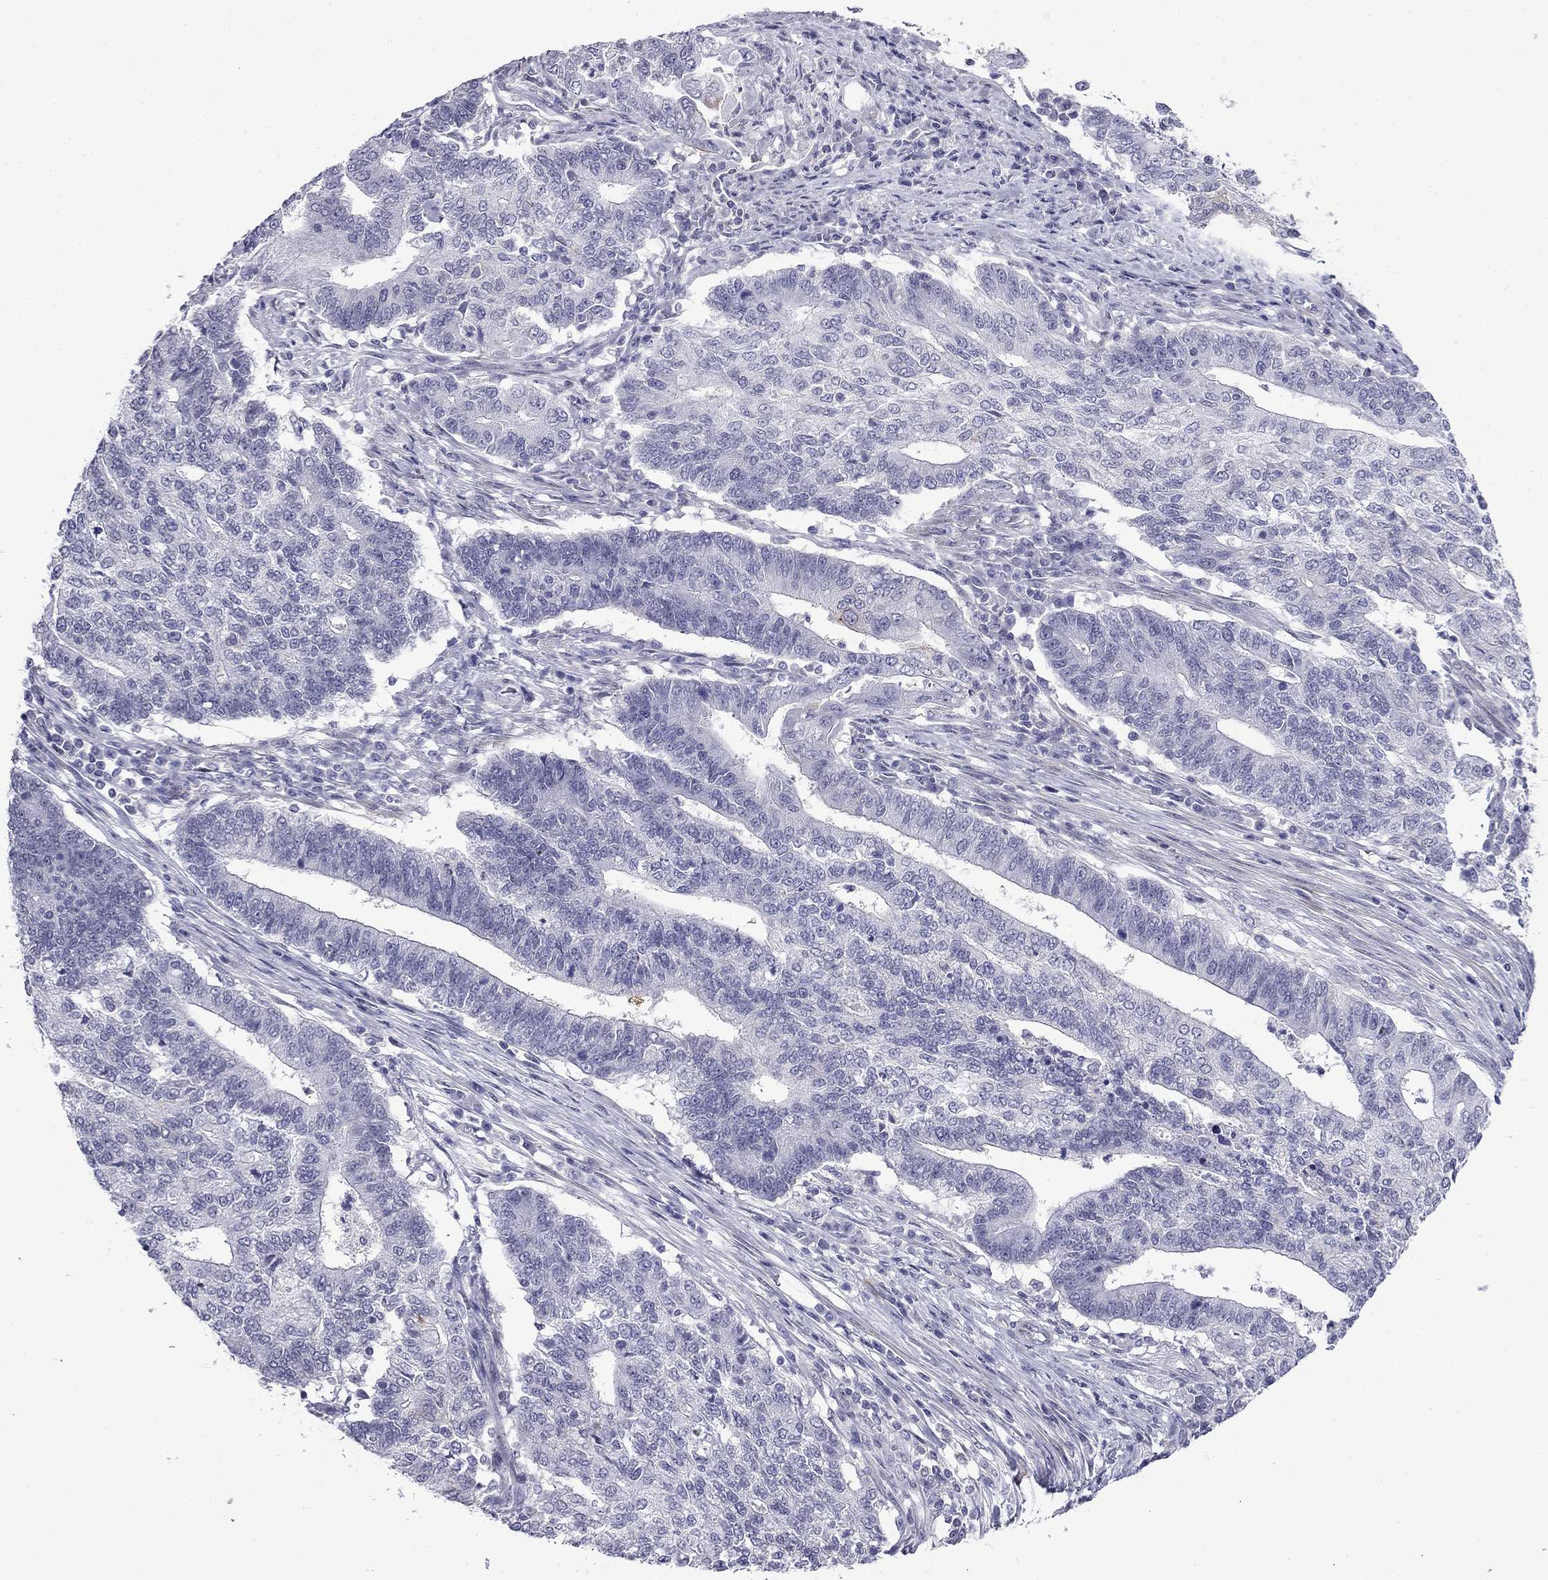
{"staining": {"intensity": "negative", "quantity": "none", "location": "none"}, "tissue": "endometrial cancer", "cell_type": "Tumor cells", "image_type": "cancer", "snomed": [{"axis": "morphology", "description": "Adenocarcinoma, NOS"}, {"axis": "topography", "description": "Uterus"}, {"axis": "topography", "description": "Endometrium"}], "caption": "Endometrial adenocarcinoma was stained to show a protein in brown. There is no significant positivity in tumor cells.", "gene": "PRR18", "patient": {"sex": "female", "age": 54}}